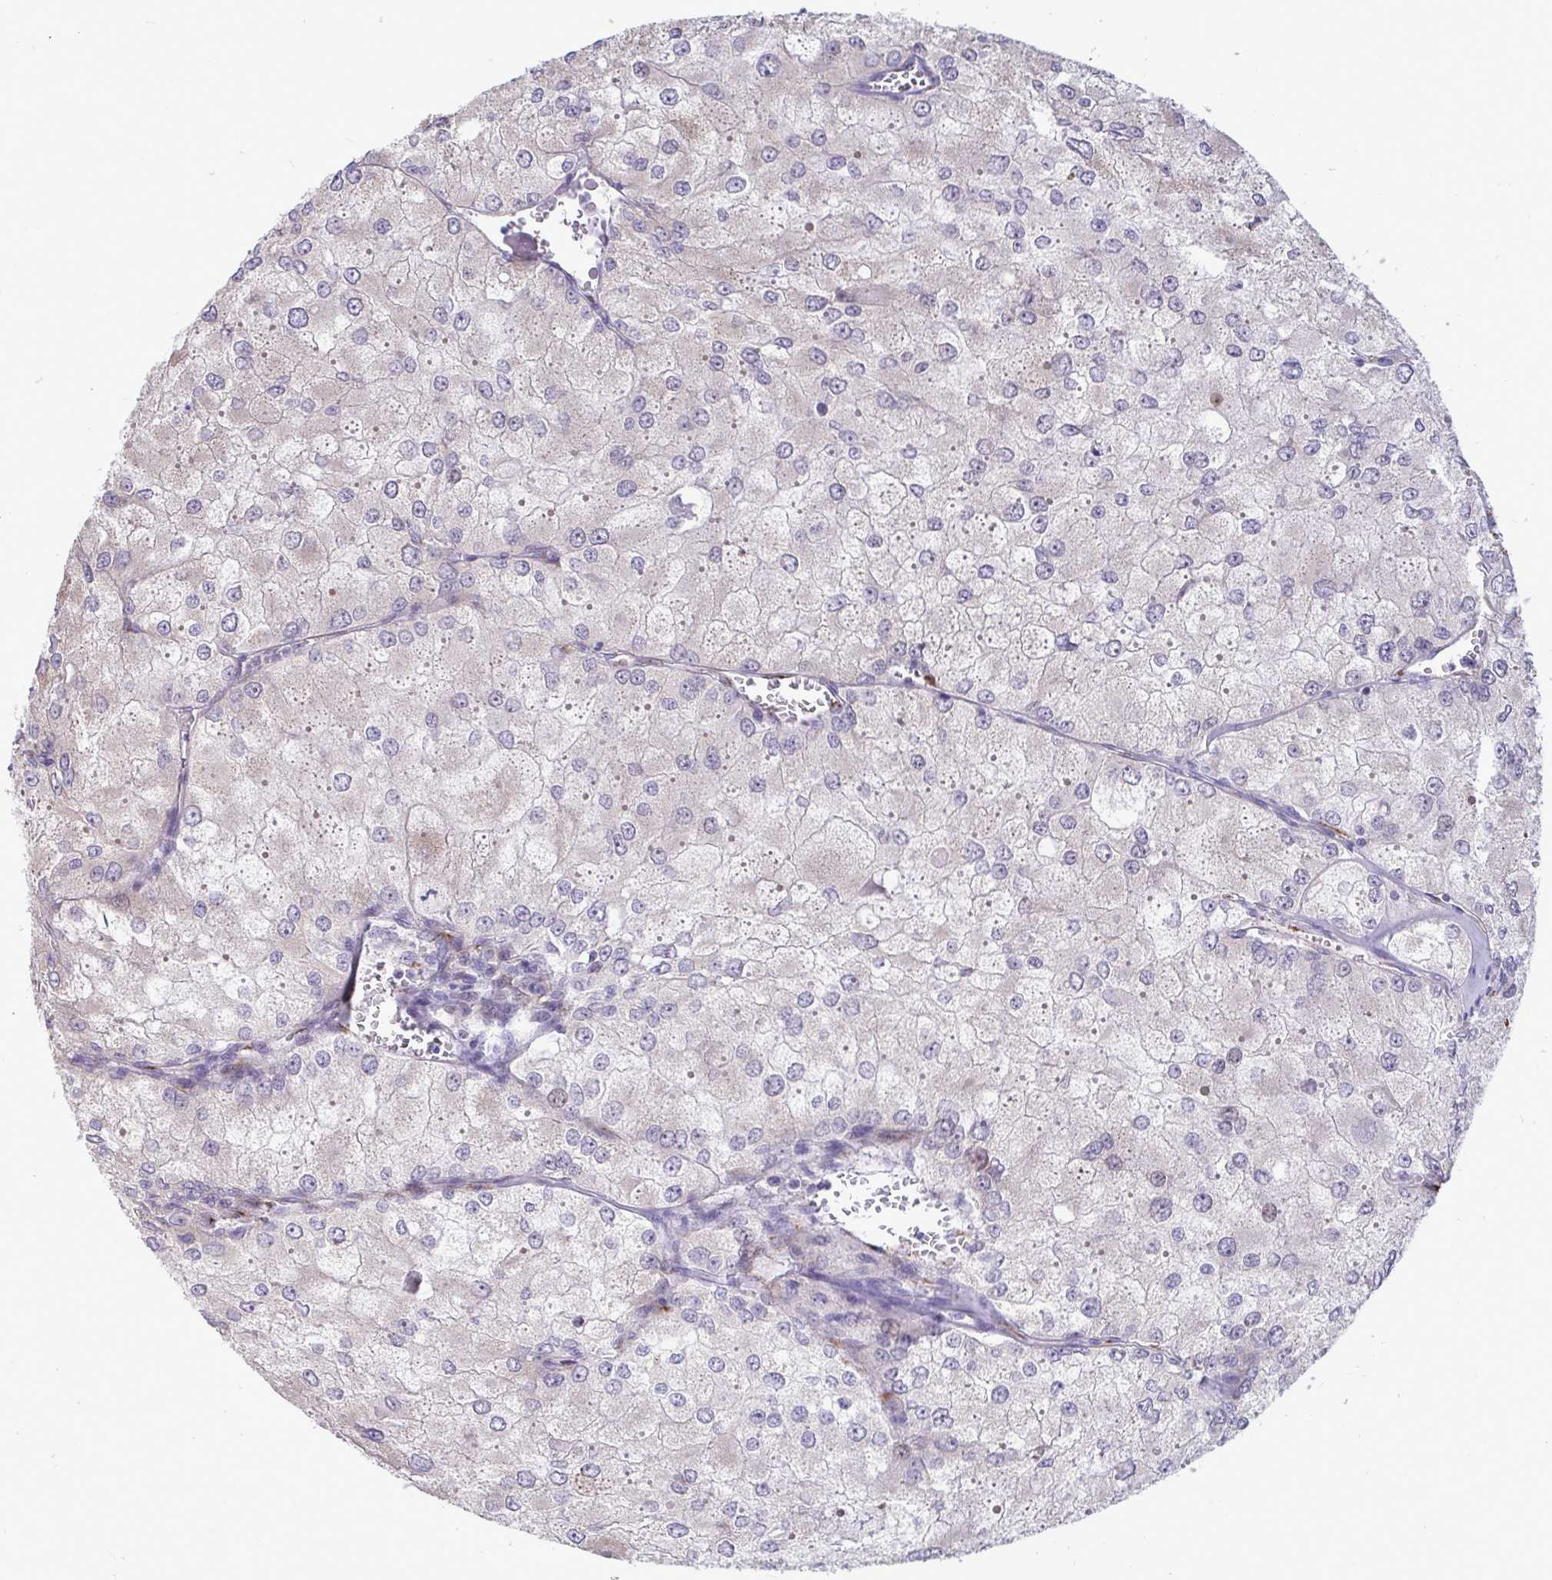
{"staining": {"intensity": "negative", "quantity": "none", "location": "none"}, "tissue": "renal cancer", "cell_type": "Tumor cells", "image_type": "cancer", "snomed": [{"axis": "morphology", "description": "Adenocarcinoma, NOS"}, {"axis": "topography", "description": "Kidney"}], "caption": "High magnification brightfield microscopy of renal cancer stained with DAB (3,3'-diaminobenzidine) (brown) and counterstained with hematoxylin (blue): tumor cells show no significant staining.", "gene": "IL37", "patient": {"sex": "female", "age": 70}}